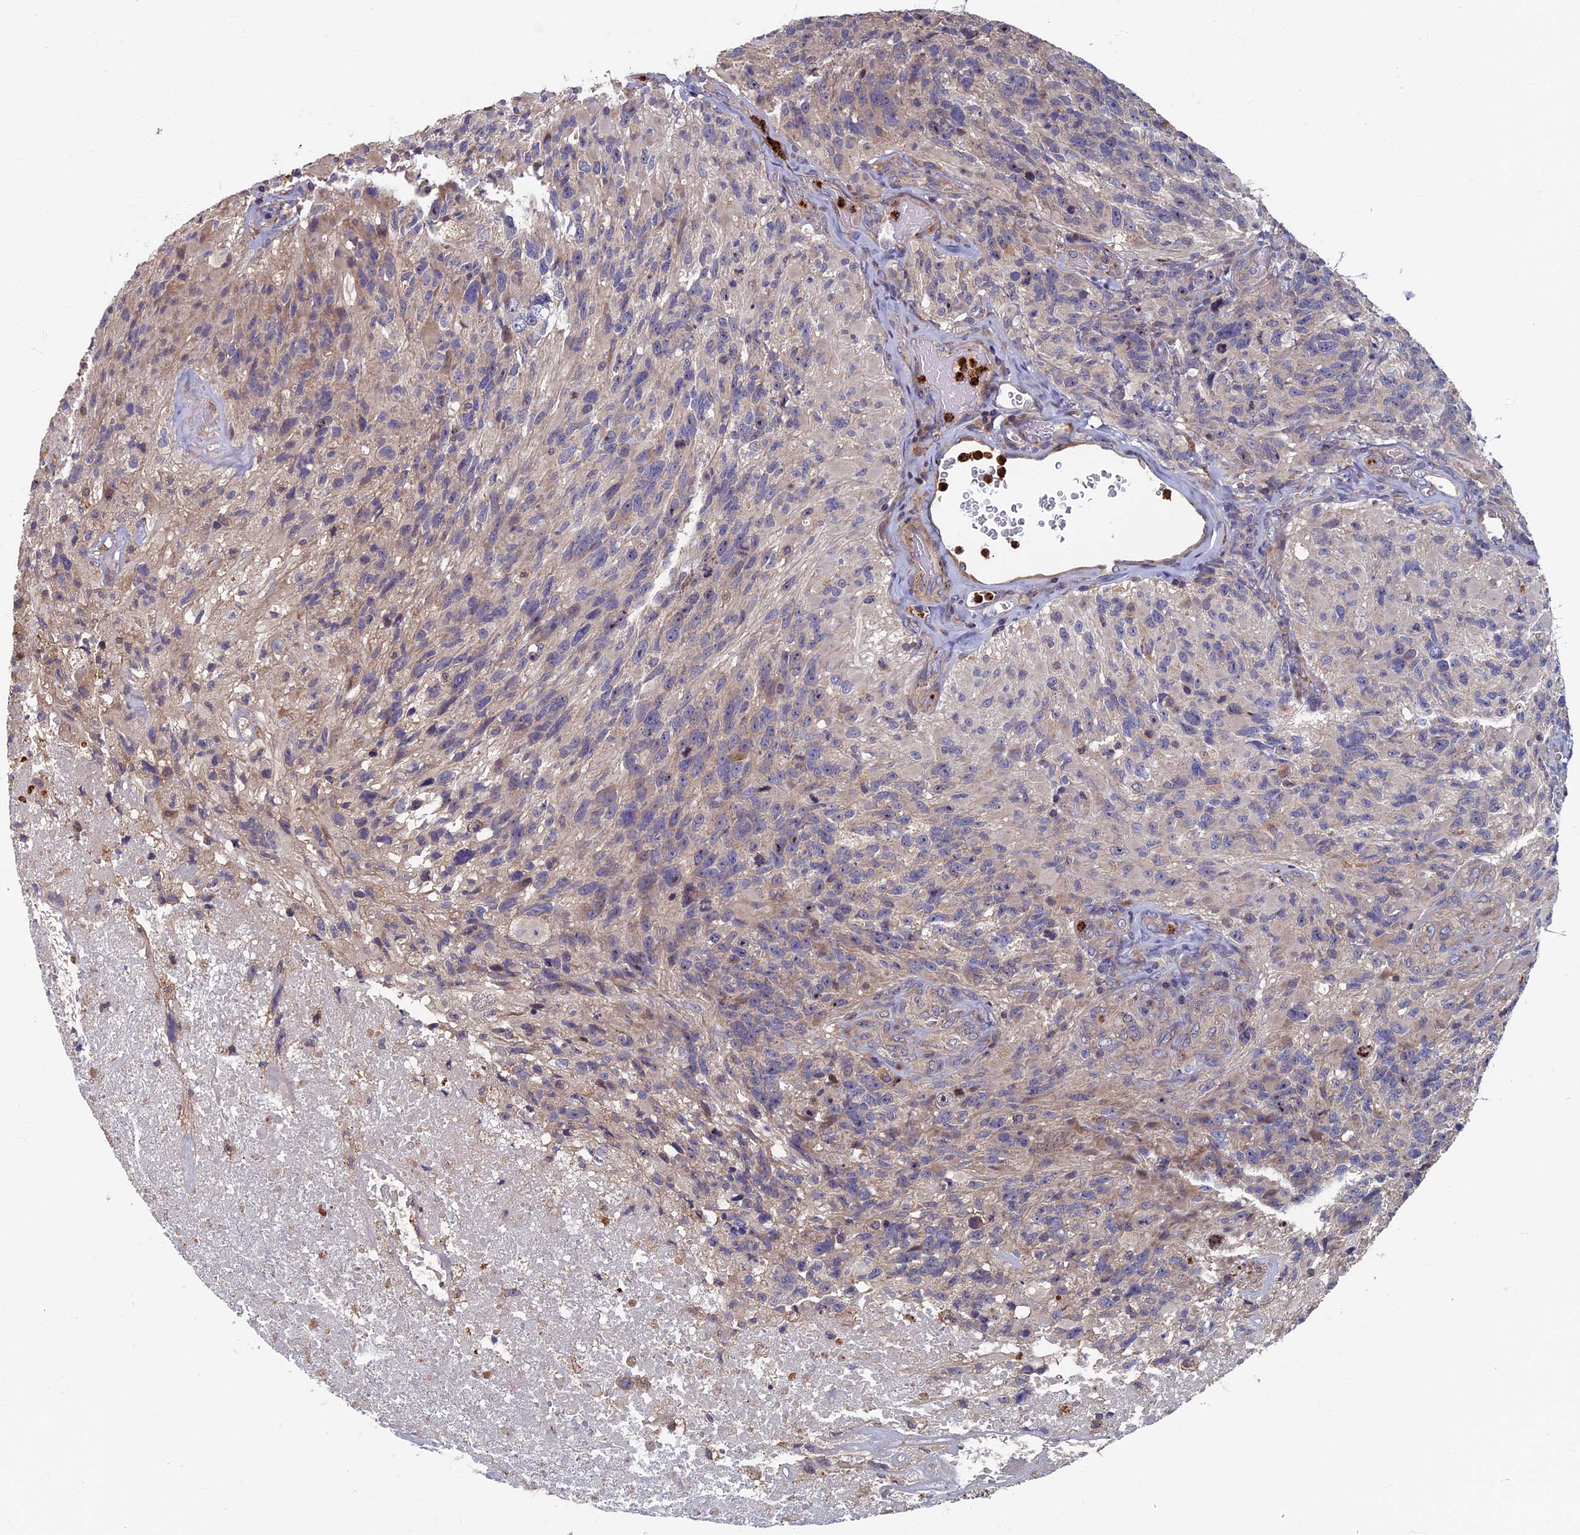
{"staining": {"intensity": "negative", "quantity": "none", "location": "none"}, "tissue": "glioma", "cell_type": "Tumor cells", "image_type": "cancer", "snomed": [{"axis": "morphology", "description": "Glioma, malignant, High grade"}, {"axis": "topography", "description": "Brain"}], "caption": "This photomicrograph is of glioma stained with IHC to label a protein in brown with the nuclei are counter-stained blue. There is no staining in tumor cells. (DAB immunohistochemistry (IHC) visualized using brightfield microscopy, high magnification).", "gene": "TNK2", "patient": {"sex": "male", "age": 76}}